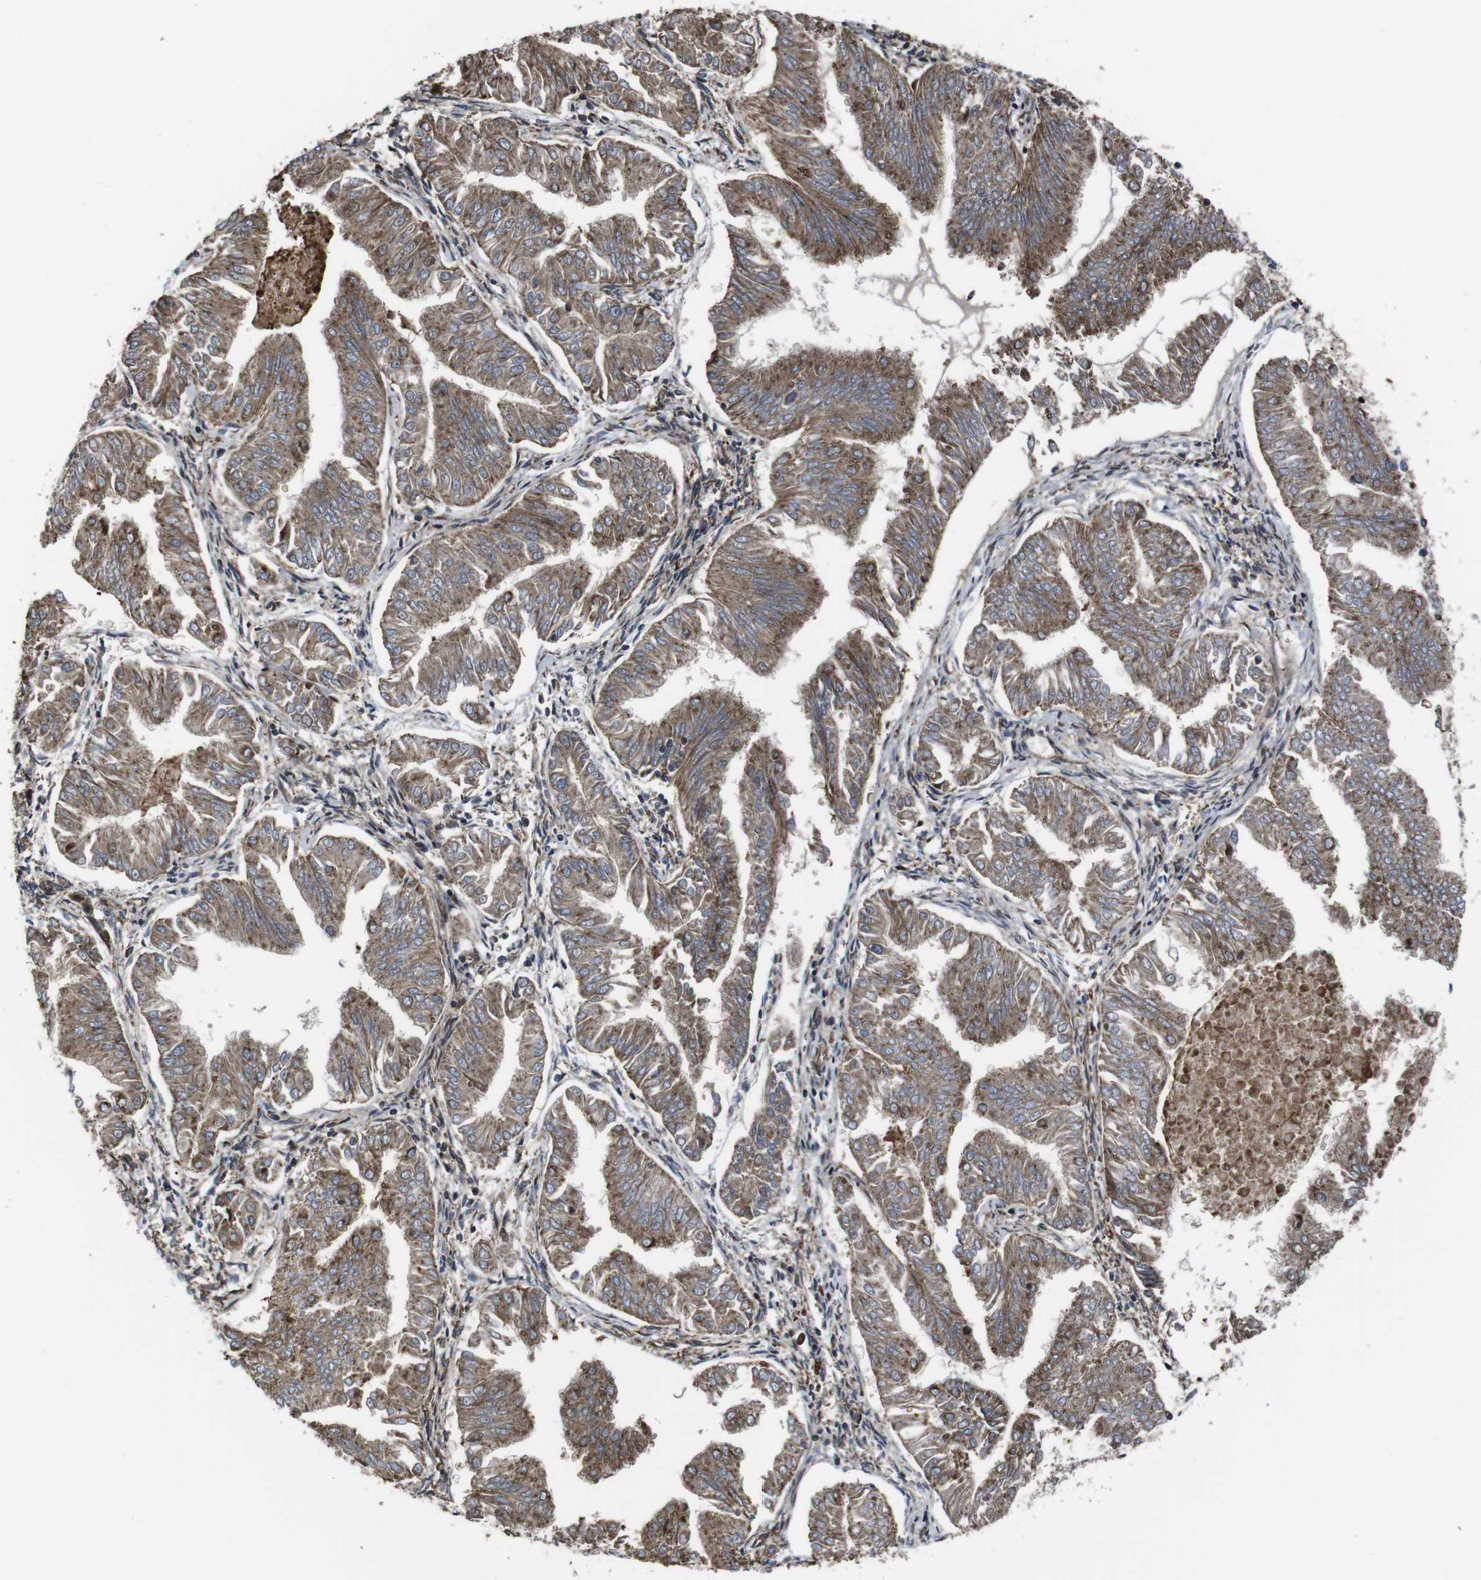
{"staining": {"intensity": "moderate", "quantity": ">75%", "location": "cytoplasmic/membranous"}, "tissue": "endometrial cancer", "cell_type": "Tumor cells", "image_type": "cancer", "snomed": [{"axis": "morphology", "description": "Adenocarcinoma, NOS"}, {"axis": "topography", "description": "Endometrium"}], "caption": "This photomicrograph reveals adenocarcinoma (endometrial) stained with immunohistochemistry to label a protein in brown. The cytoplasmic/membranous of tumor cells show moderate positivity for the protein. Nuclei are counter-stained blue.", "gene": "SMYD3", "patient": {"sex": "female", "age": 53}}